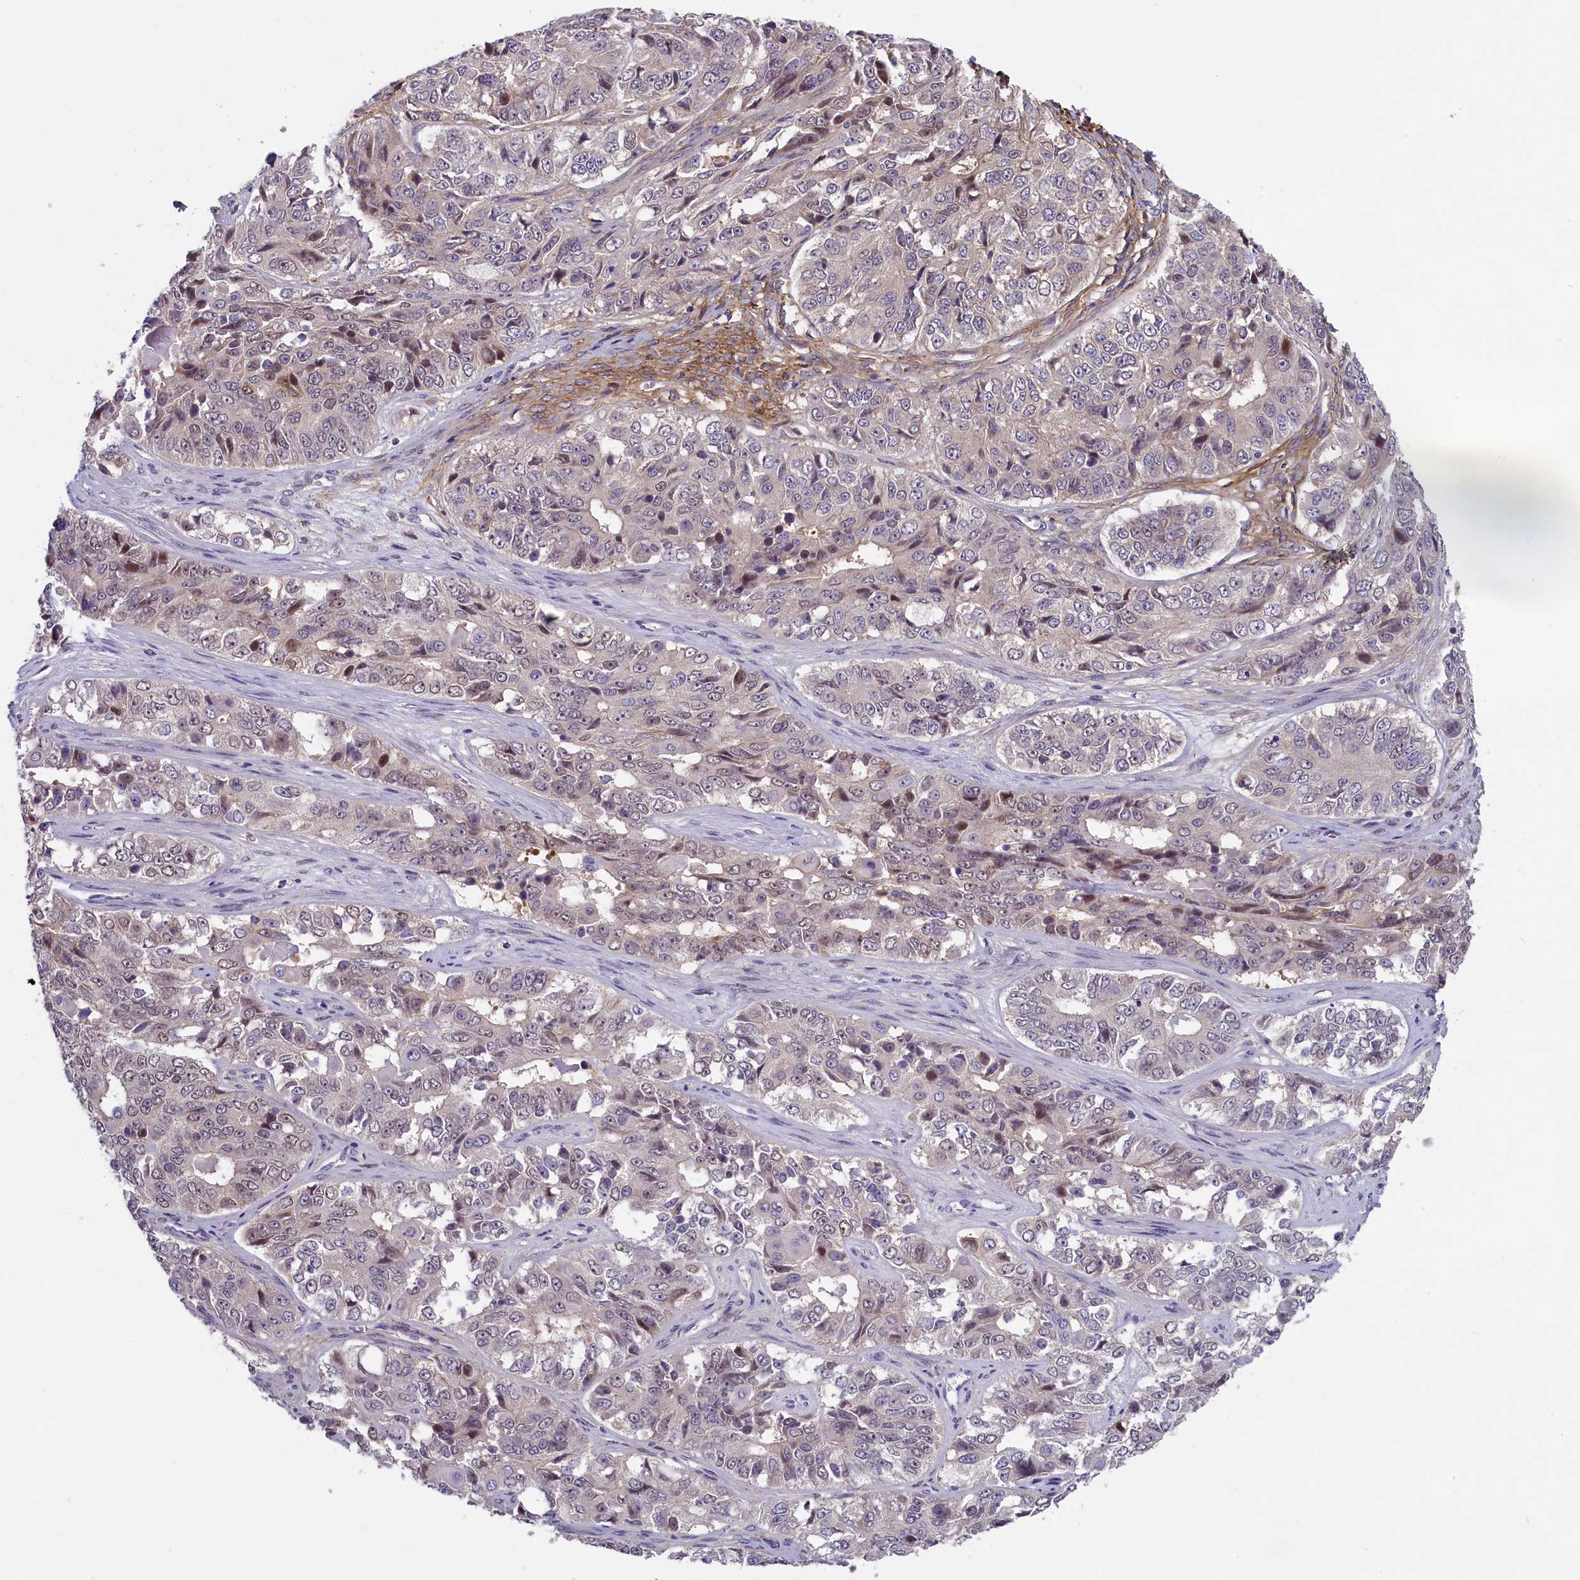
{"staining": {"intensity": "weak", "quantity": "<25%", "location": "nuclear"}, "tissue": "ovarian cancer", "cell_type": "Tumor cells", "image_type": "cancer", "snomed": [{"axis": "morphology", "description": "Carcinoma, endometroid"}, {"axis": "topography", "description": "Ovary"}], "caption": "The photomicrograph displays no staining of tumor cells in ovarian cancer (endometroid carcinoma).", "gene": "ENPP6", "patient": {"sex": "female", "age": 51}}